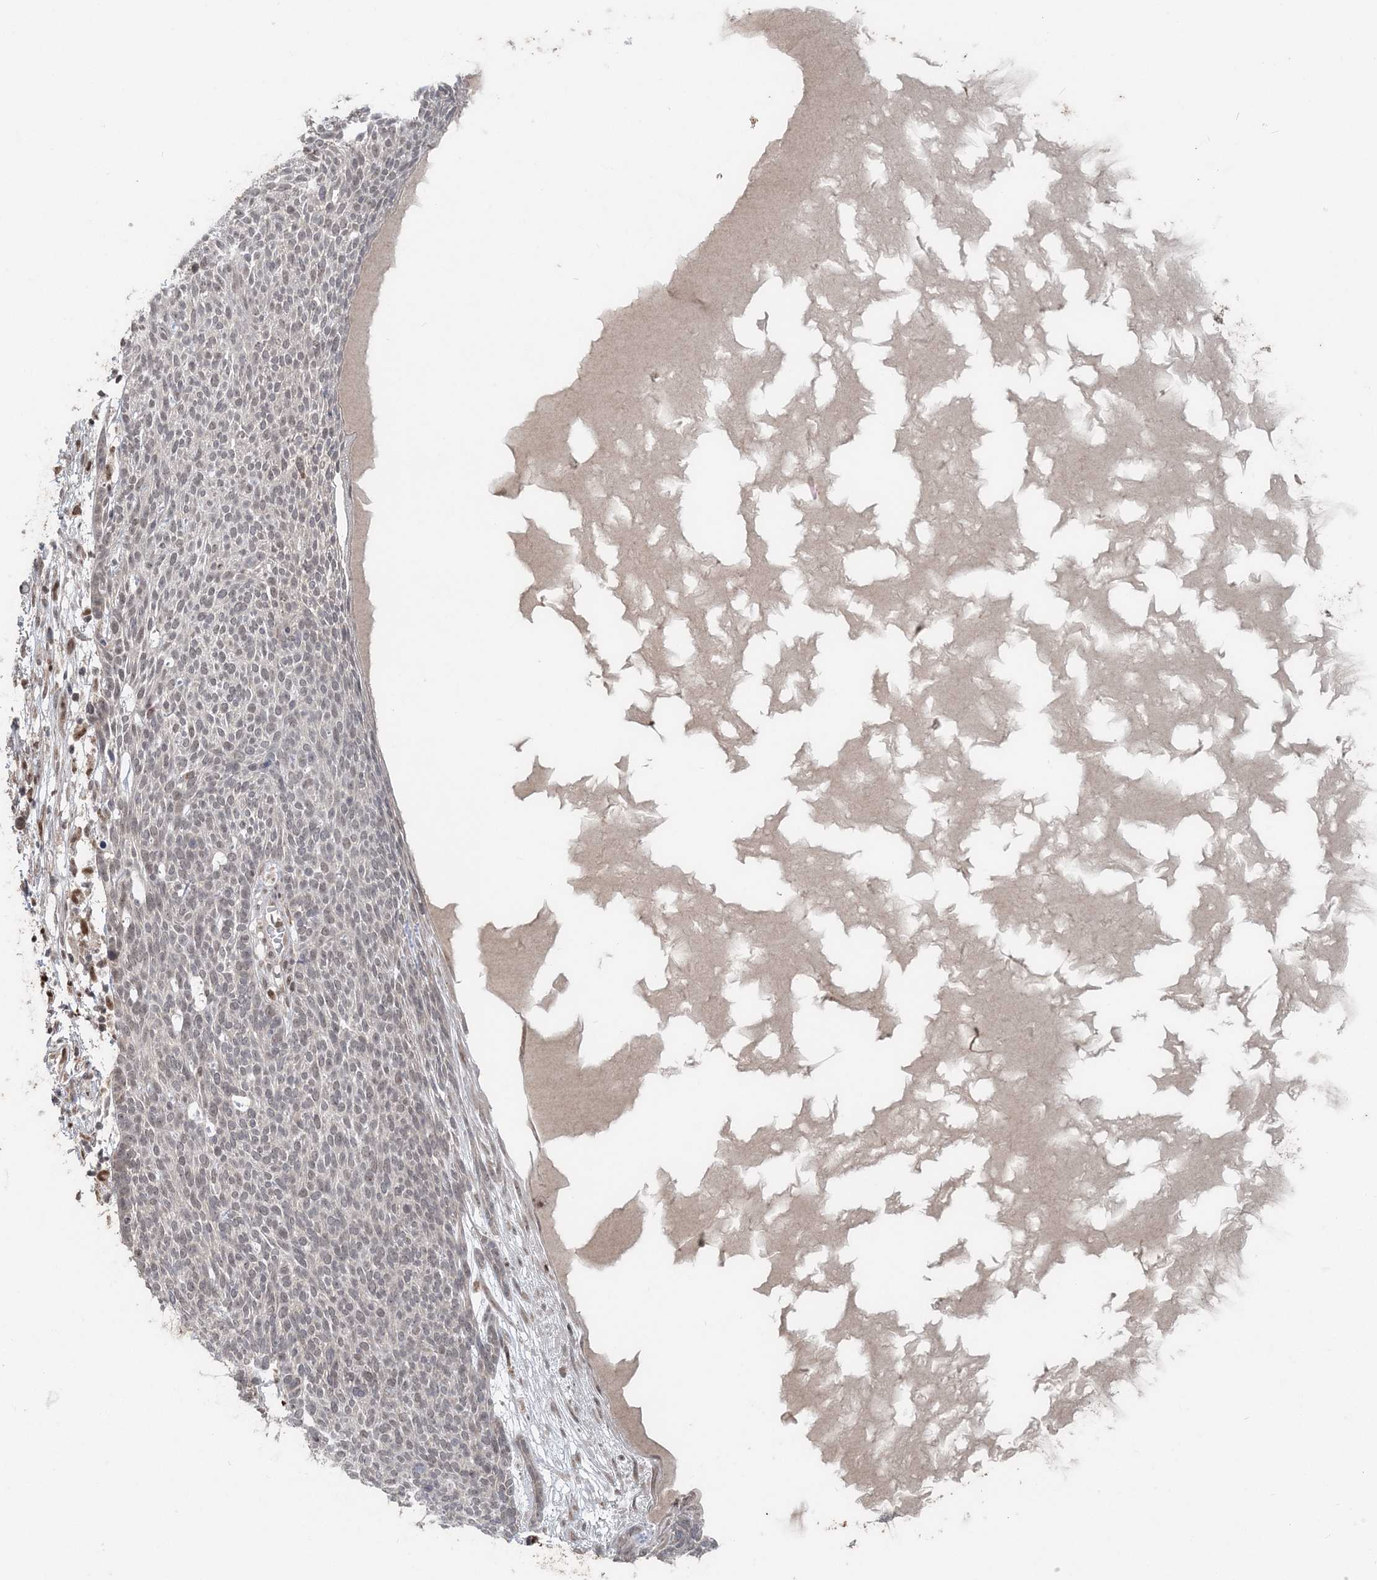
{"staining": {"intensity": "weak", "quantity": "<25%", "location": "nuclear"}, "tissue": "skin cancer", "cell_type": "Tumor cells", "image_type": "cancer", "snomed": [{"axis": "morphology", "description": "Squamous cell carcinoma, NOS"}, {"axis": "topography", "description": "Skin"}], "caption": "Tumor cells are negative for protein expression in human skin cancer.", "gene": "SLU7", "patient": {"sex": "female", "age": 90}}